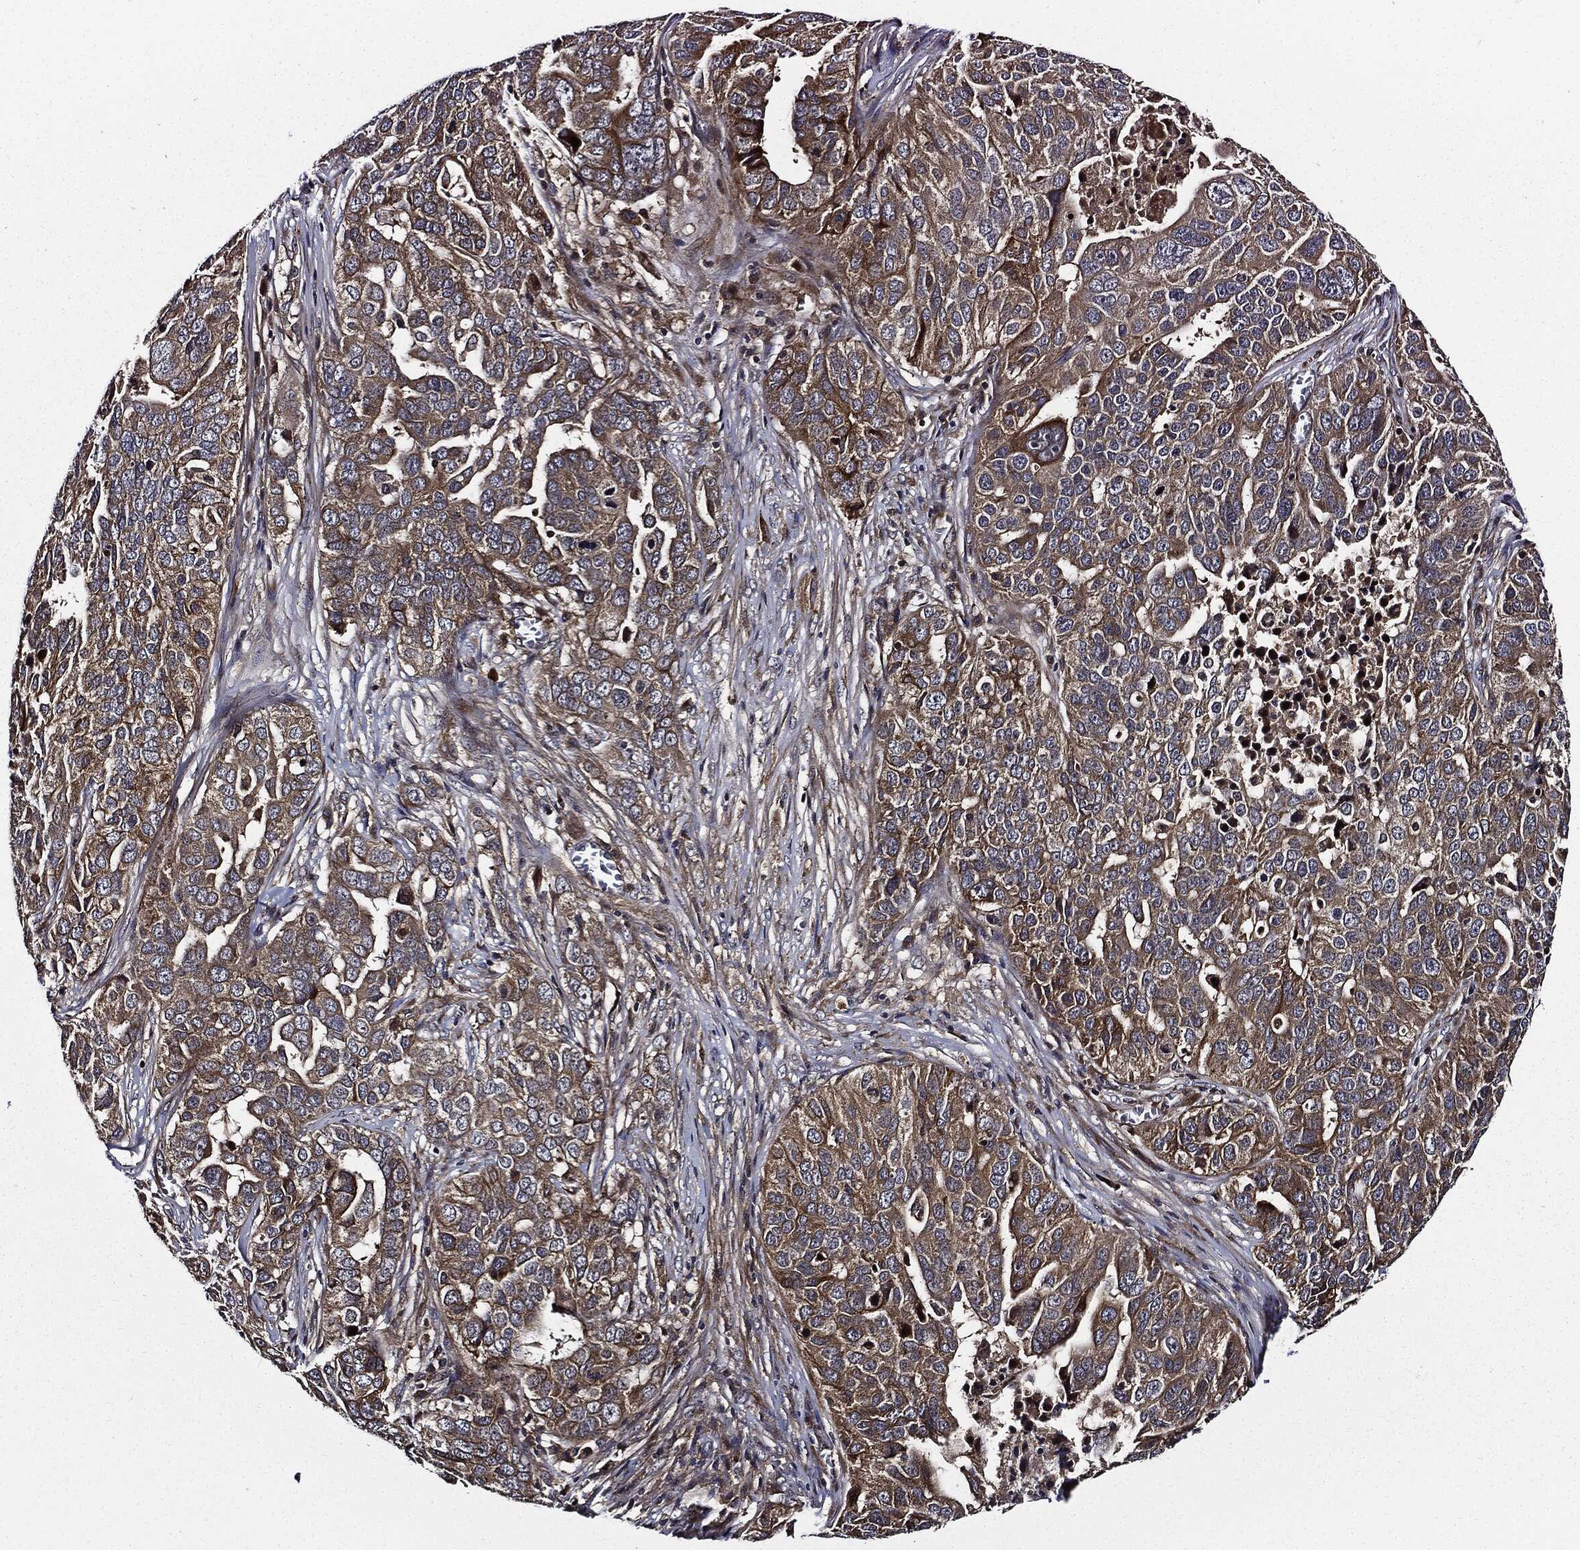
{"staining": {"intensity": "weak", "quantity": ">75%", "location": "cytoplasmic/membranous"}, "tissue": "ovarian cancer", "cell_type": "Tumor cells", "image_type": "cancer", "snomed": [{"axis": "morphology", "description": "Carcinoma, endometroid"}, {"axis": "topography", "description": "Soft tissue"}, {"axis": "topography", "description": "Ovary"}], "caption": "Weak cytoplasmic/membranous positivity for a protein is present in approximately >75% of tumor cells of ovarian endometroid carcinoma using immunohistochemistry (IHC).", "gene": "HTT", "patient": {"sex": "female", "age": 52}}